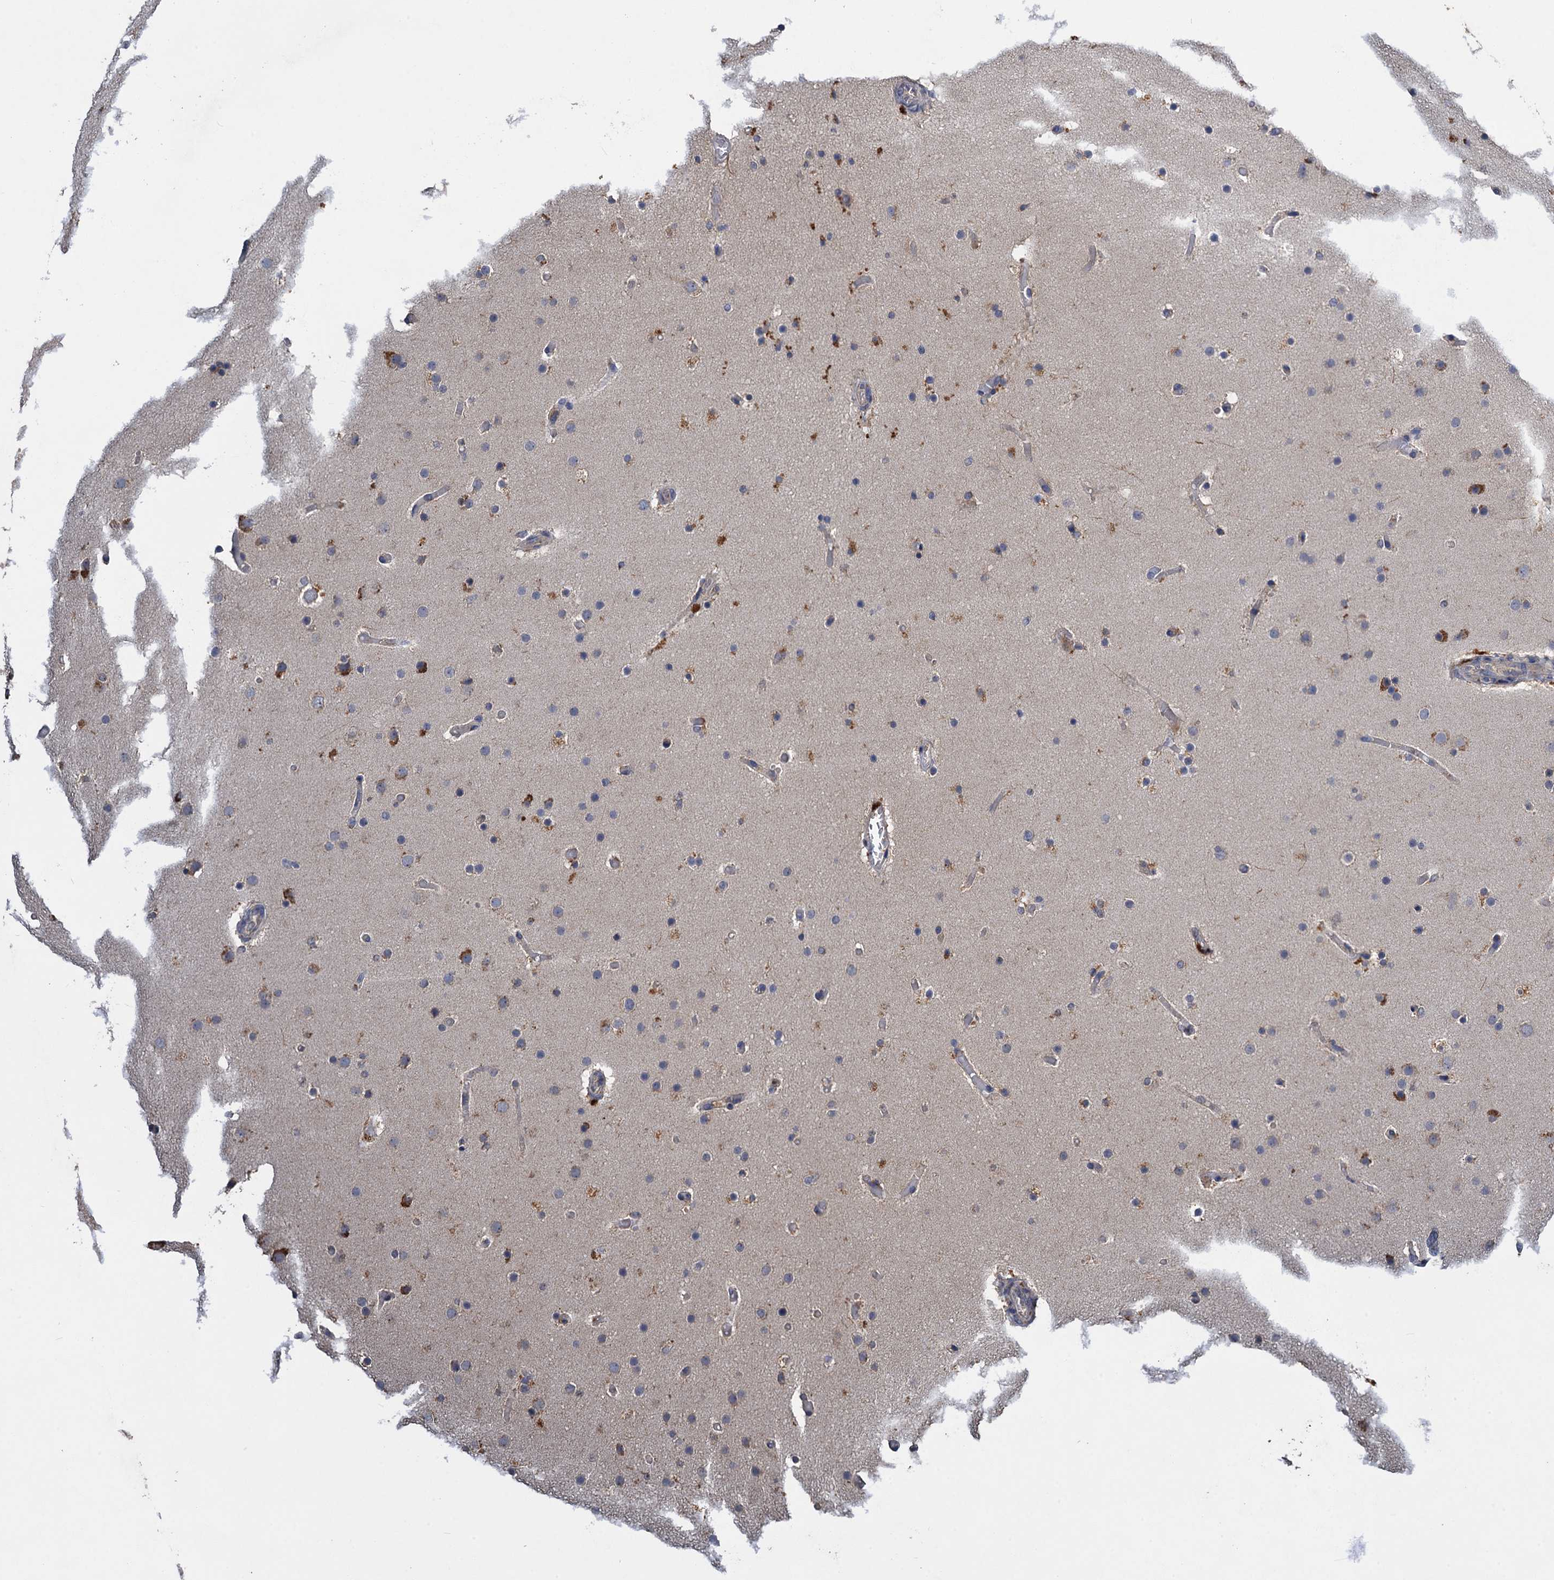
{"staining": {"intensity": "weak", "quantity": "<25%", "location": "cytoplasmic/membranous"}, "tissue": "glioma", "cell_type": "Tumor cells", "image_type": "cancer", "snomed": [{"axis": "morphology", "description": "Glioma, malignant, High grade"}, {"axis": "topography", "description": "Cerebral cortex"}], "caption": "This is an immunohistochemistry micrograph of malignant glioma (high-grade). There is no expression in tumor cells.", "gene": "SCUBE3", "patient": {"sex": "female", "age": 36}}